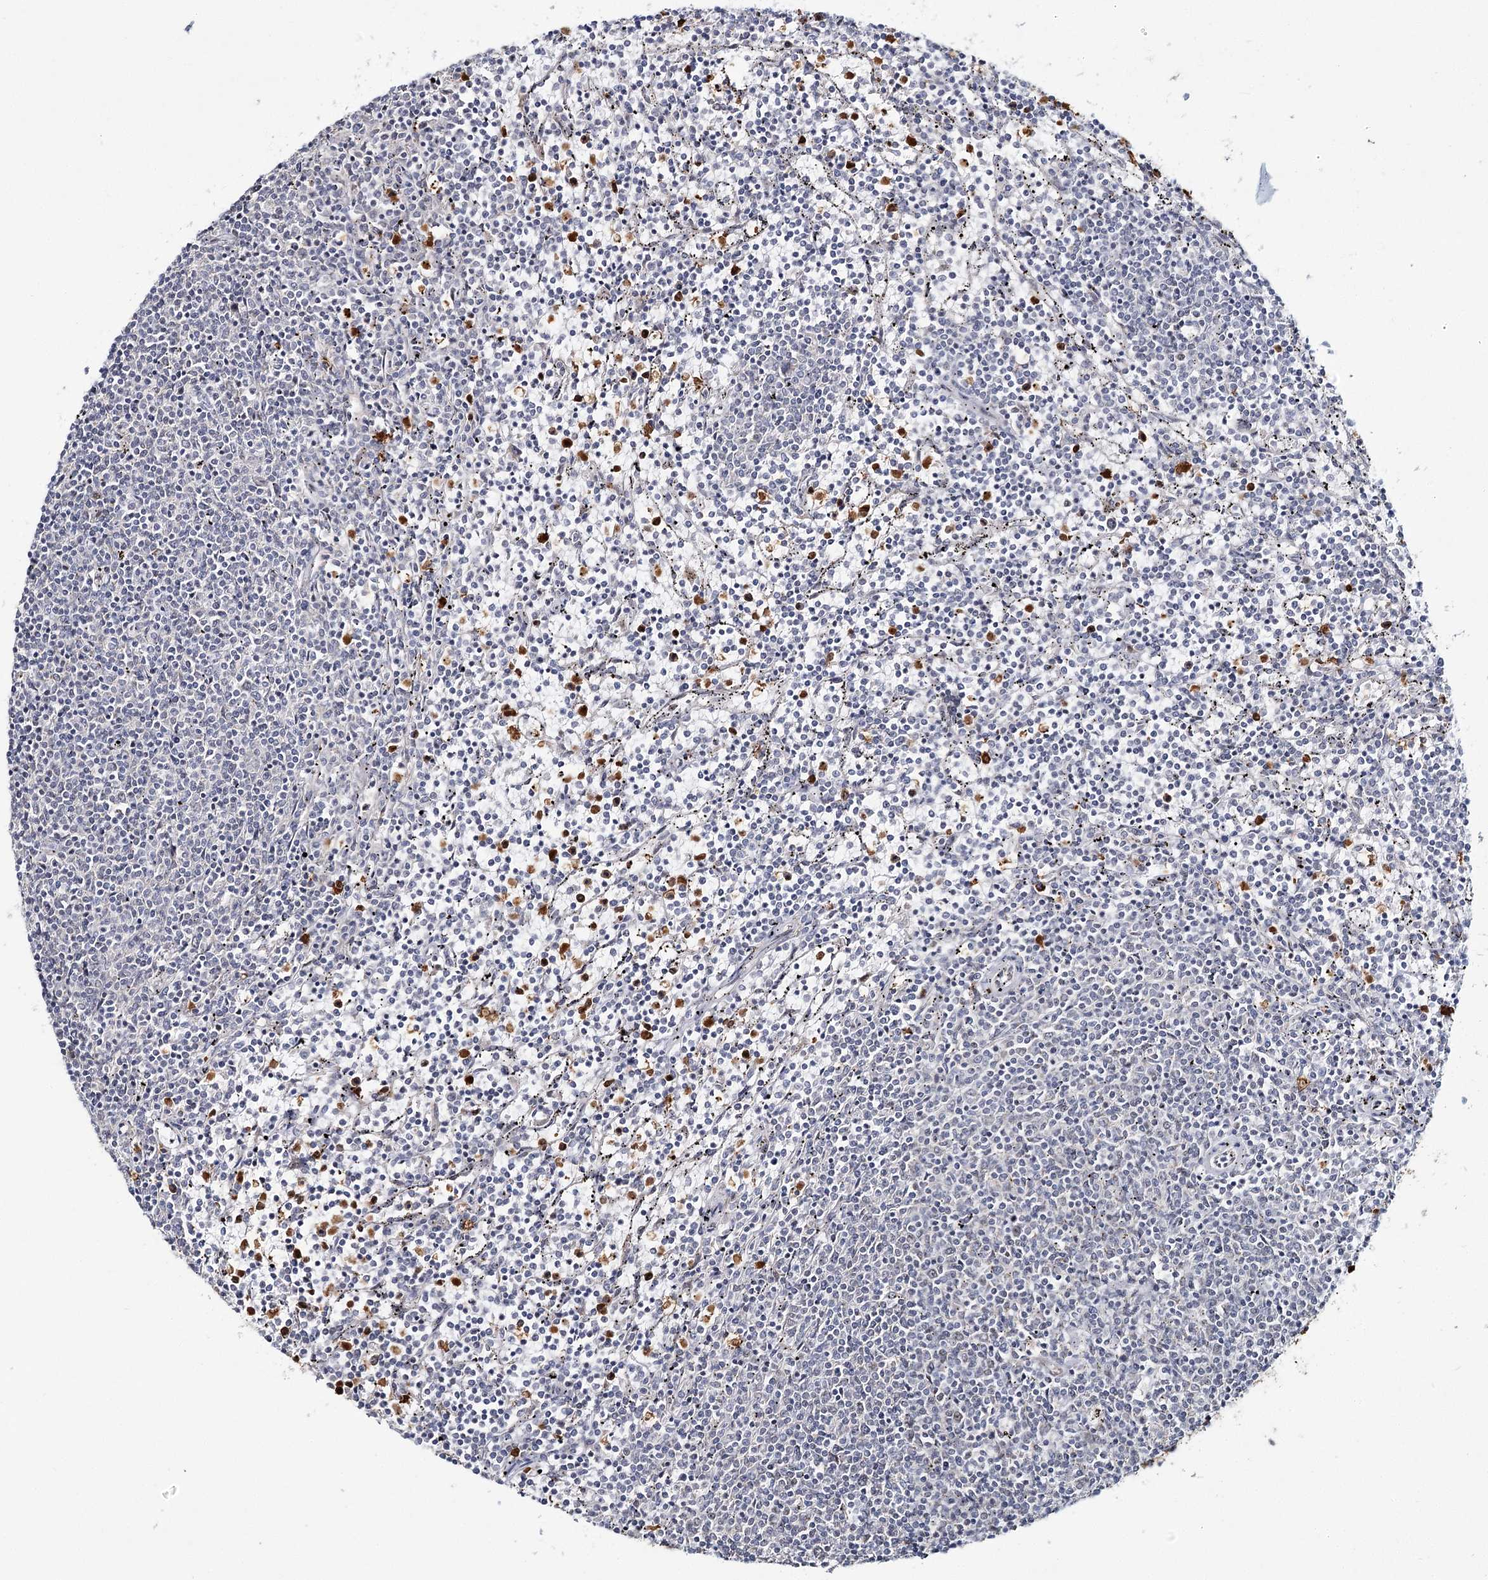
{"staining": {"intensity": "negative", "quantity": "none", "location": "none"}, "tissue": "lymphoma", "cell_type": "Tumor cells", "image_type": "cancer", "snomed": [{"axis": "morphology", "description": "Malignant lymphoma, non-Hodgkin's type, Low grade"}, {"axis": "topography", "description": "Spleen"}], "caption": "There is no significant expression in tumor cells of lymphoma.", "gene": "ATAD1", "patient": {"sex": "female", "age": 50}}